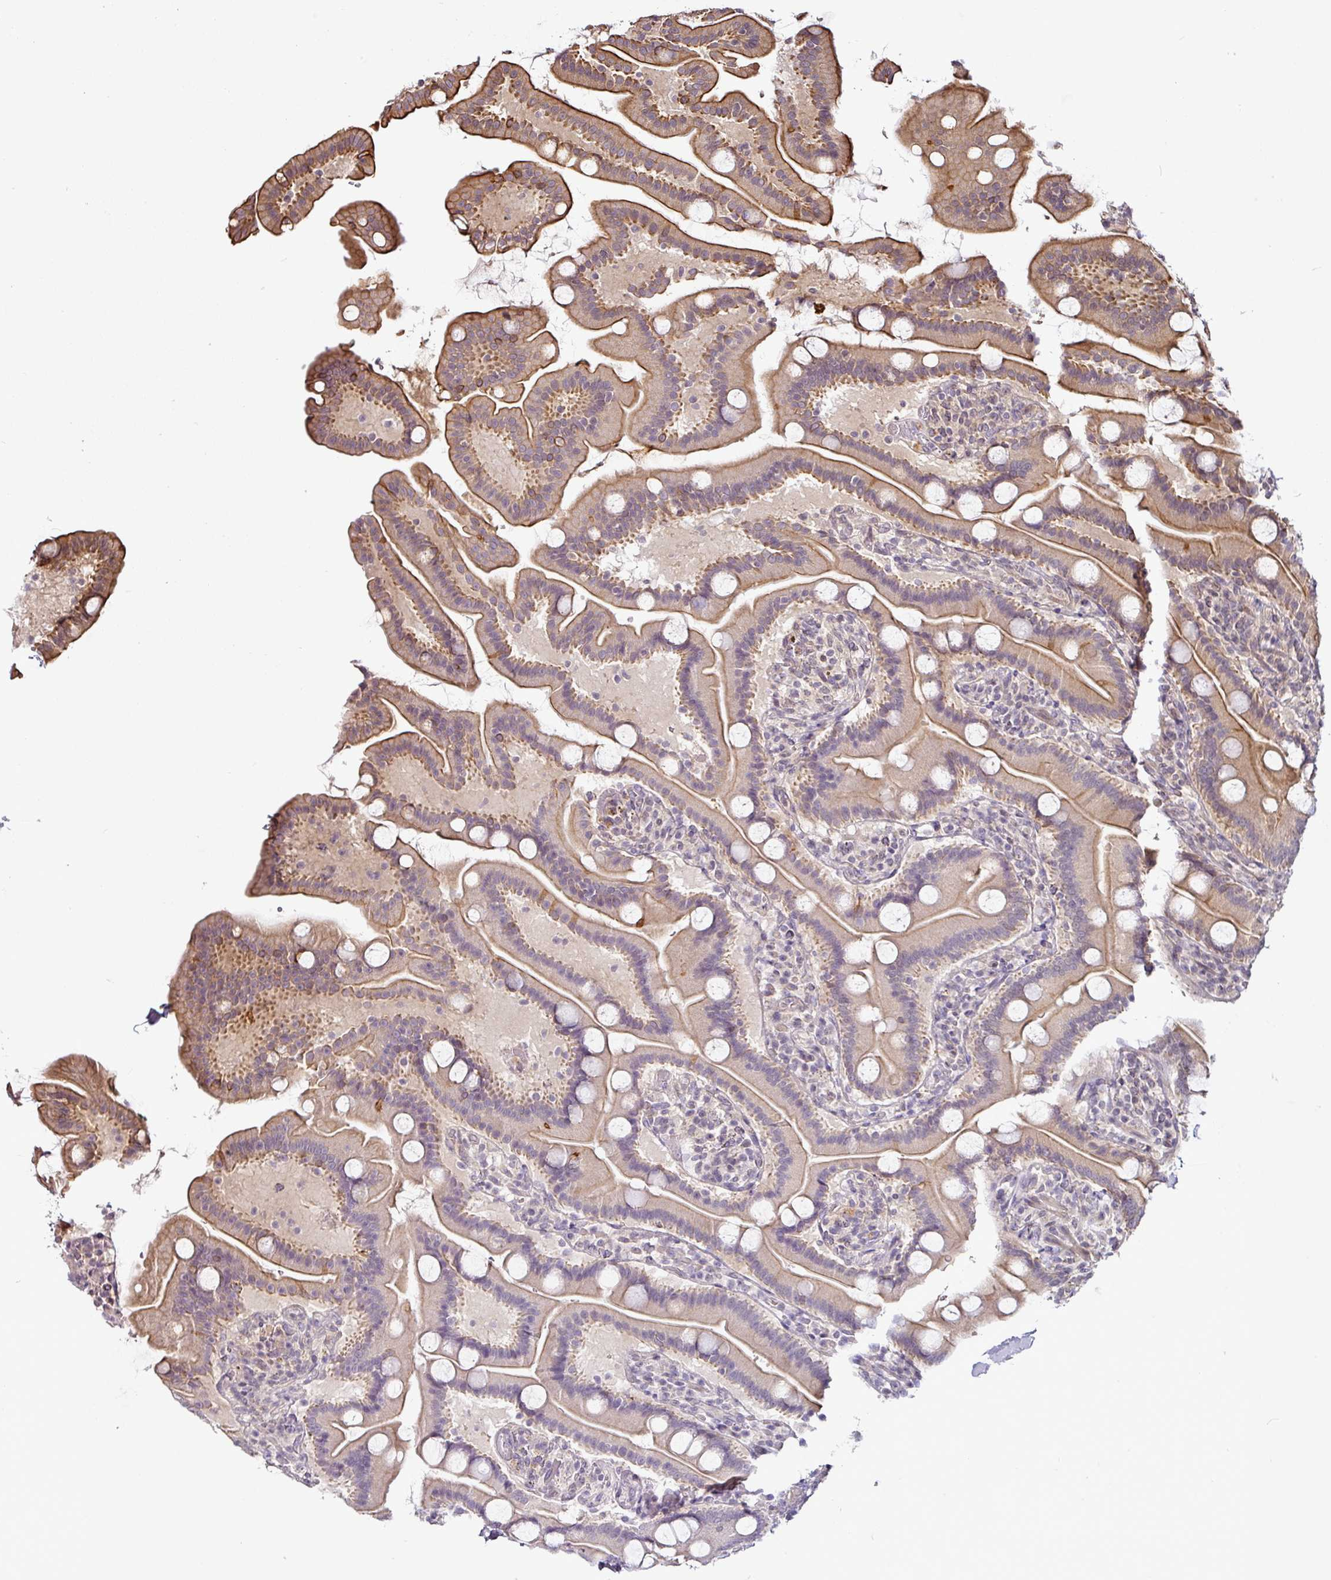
{"staining": {"intensity": "strong", "quantity": ">75%", "location": "cytoplasmic/membranous"}, "tissue": "duodenum", "cell_type": "Glandular cells", "image_type": "normal", "snomed": [{"axis": "morphology", "description": "Normal tissue, NOS"}, {"axis": "topography", "description": "Duodenum"}], "caption": "Duodenum stained with immunohistochemistry exhibits strong cytoplasmic/membranous staining in approximately >75% of glandular cells. The staining was performed using DAB, with brown indicating positive protein expression. Nuclei are stained blue with hematoxylin.", "gene": "DCAF13", "patient": {"sex": "male", "age": 55}}